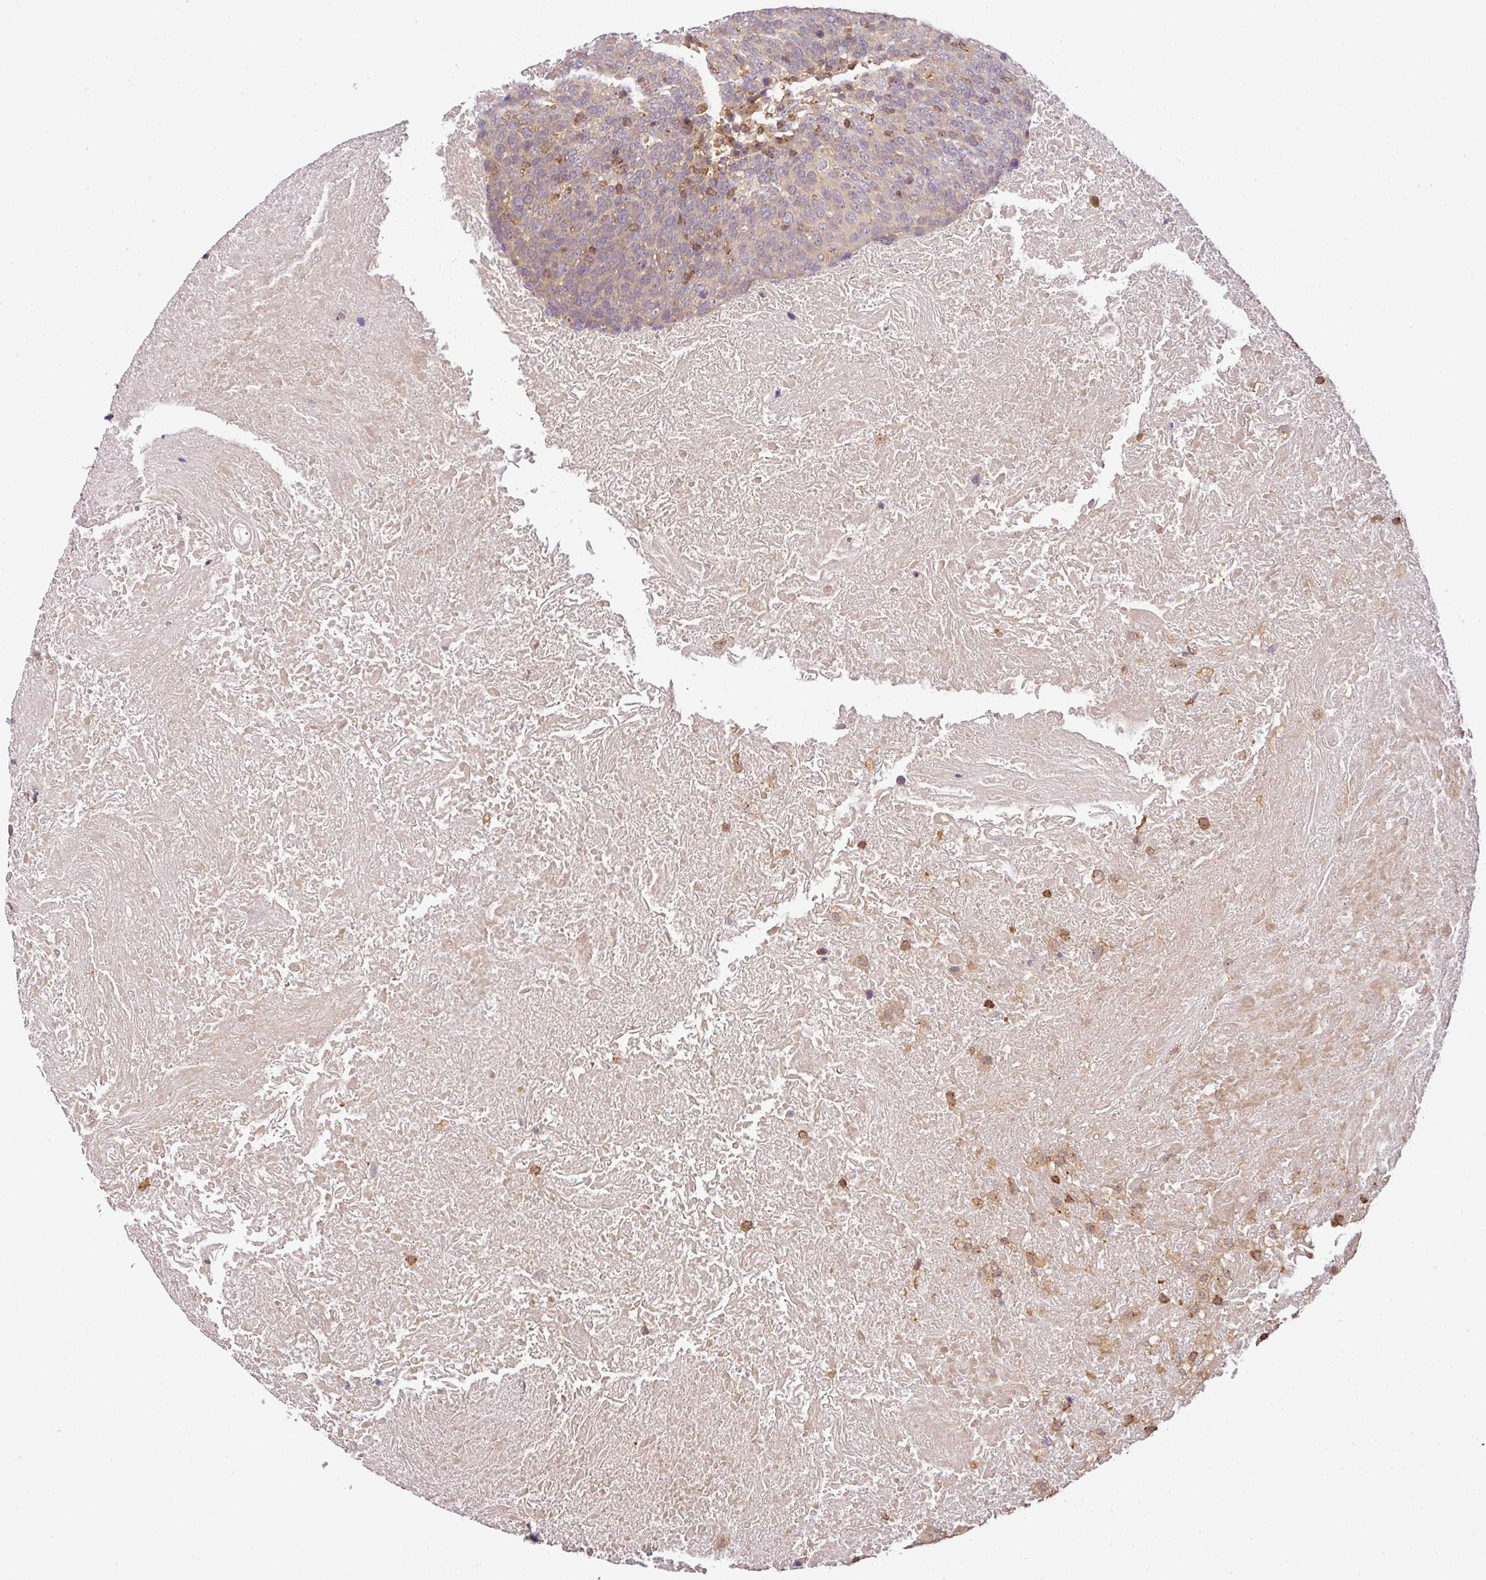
{"staining": {"intensity": "weak", "quantity": "<25%", "location": "cytoplasmic/membranous"}, "tissue": "head and neck cancer", "cell_type": "Tumor cells", "image_type": "cancer", "snomed": [{"axis": "morphology", "description": "Squamous cell carcinoma, NOS"}, {"axis": "morphology", "description": "Squamous cell carcinoma, metastatic, NOS"}, {"axis": "topography", "description": "Lymph node"}, {"axis": "topography", "description": "Head-Neck"}], "caption": "Photomicrograph shows no protein positivity in tumor cells of head and neck cancer tissue.", "gene": "TCL1B", "patient": {"sex": "male", "age": 62}}